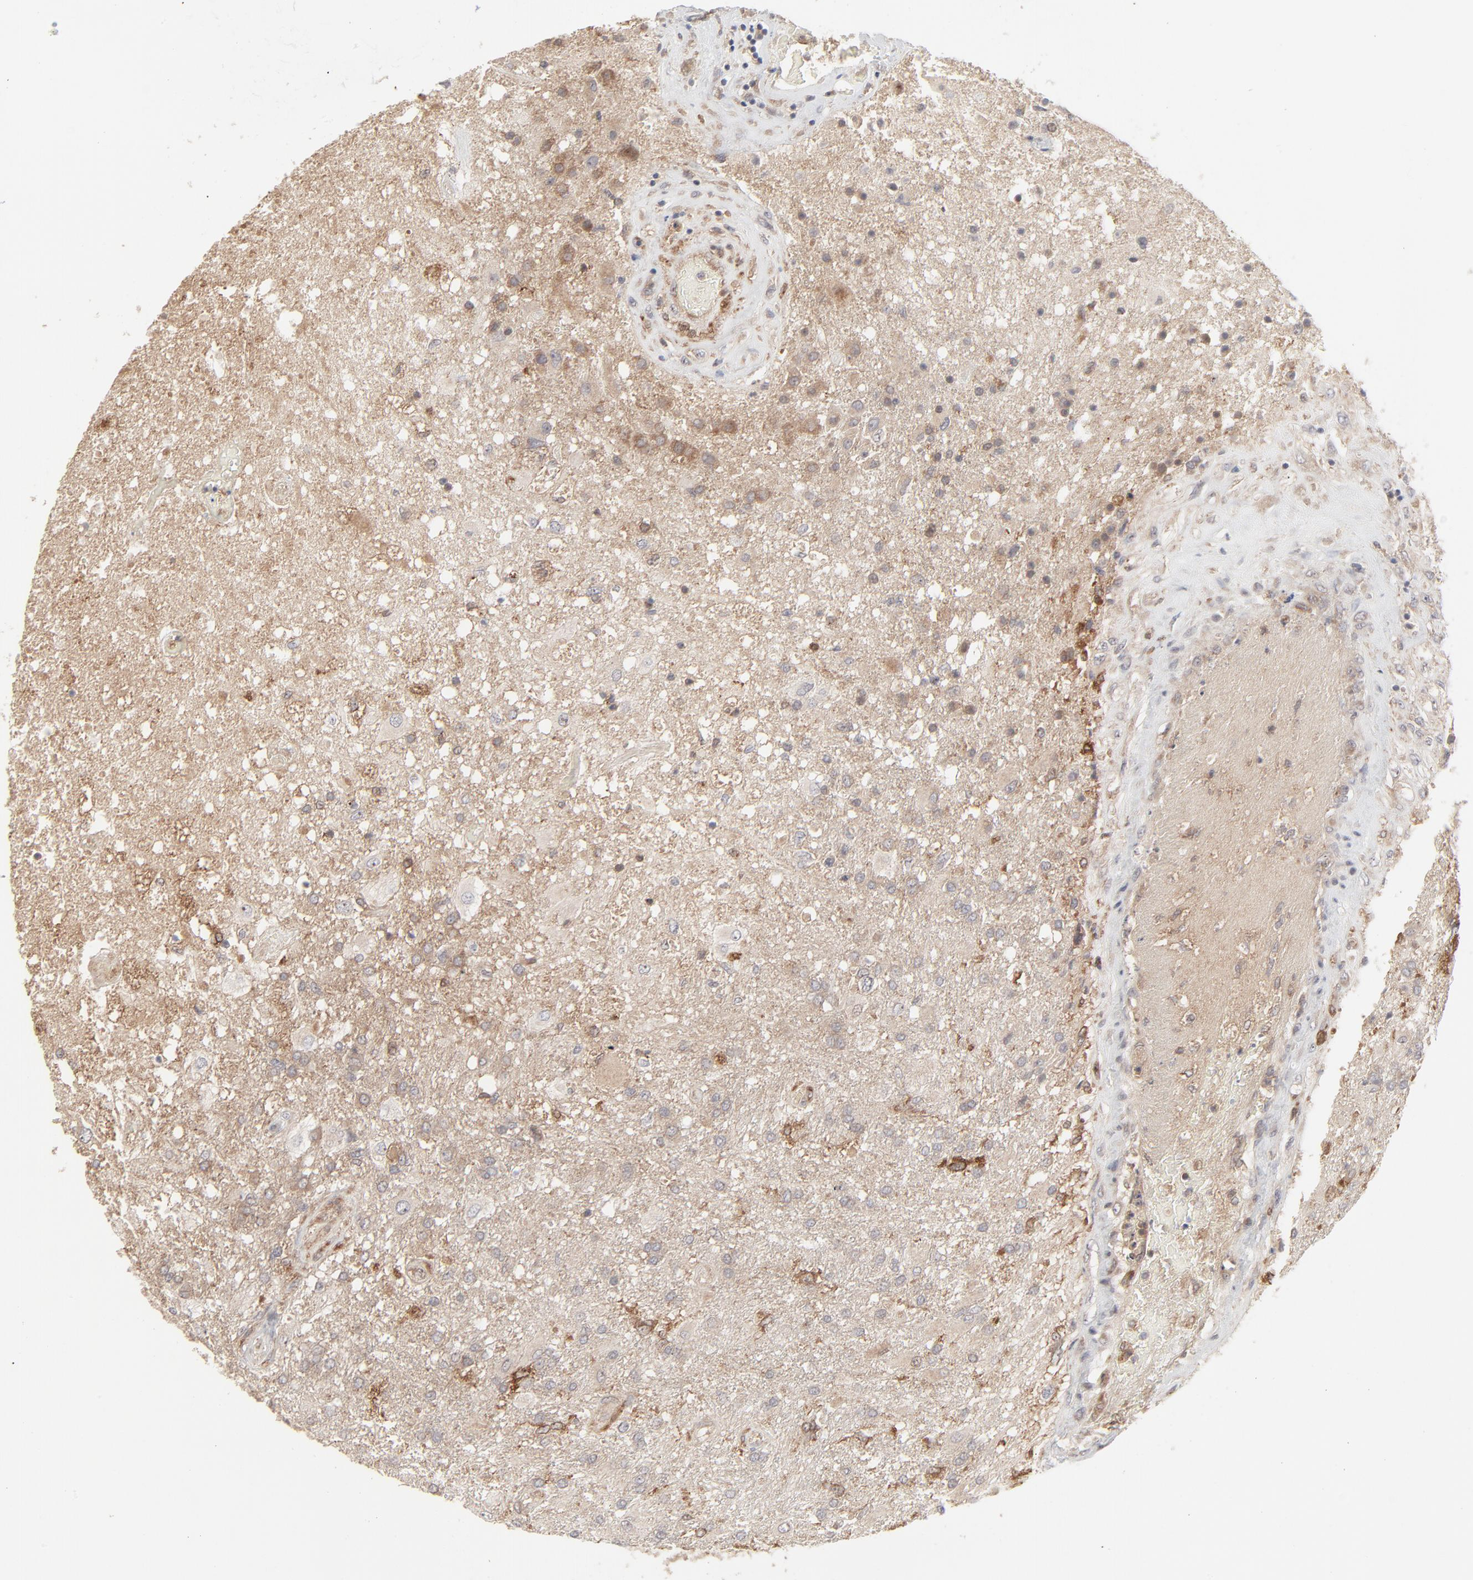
{"staining": {"intensity": "moderate", "quantity": "25%-75%", "location": "cytoplasmic/membranous"}, "tissue": "glioma", "cell_type": "Tumor cells", "image_type": "cancer", "snomed": [{"axis": "morphology", "description": "Glioma, malignant, High grade"}, {"axis": "topography", "description": "Cerebral cortex"}], "caption": "Tumor cells display medium levels of moderate cytoplasmic/membranous staining in about 25%-75% of cells in malignant glioma (high-grade).", "gene": "RAB5C", "patient": {"sex": "male", "age": 79}}